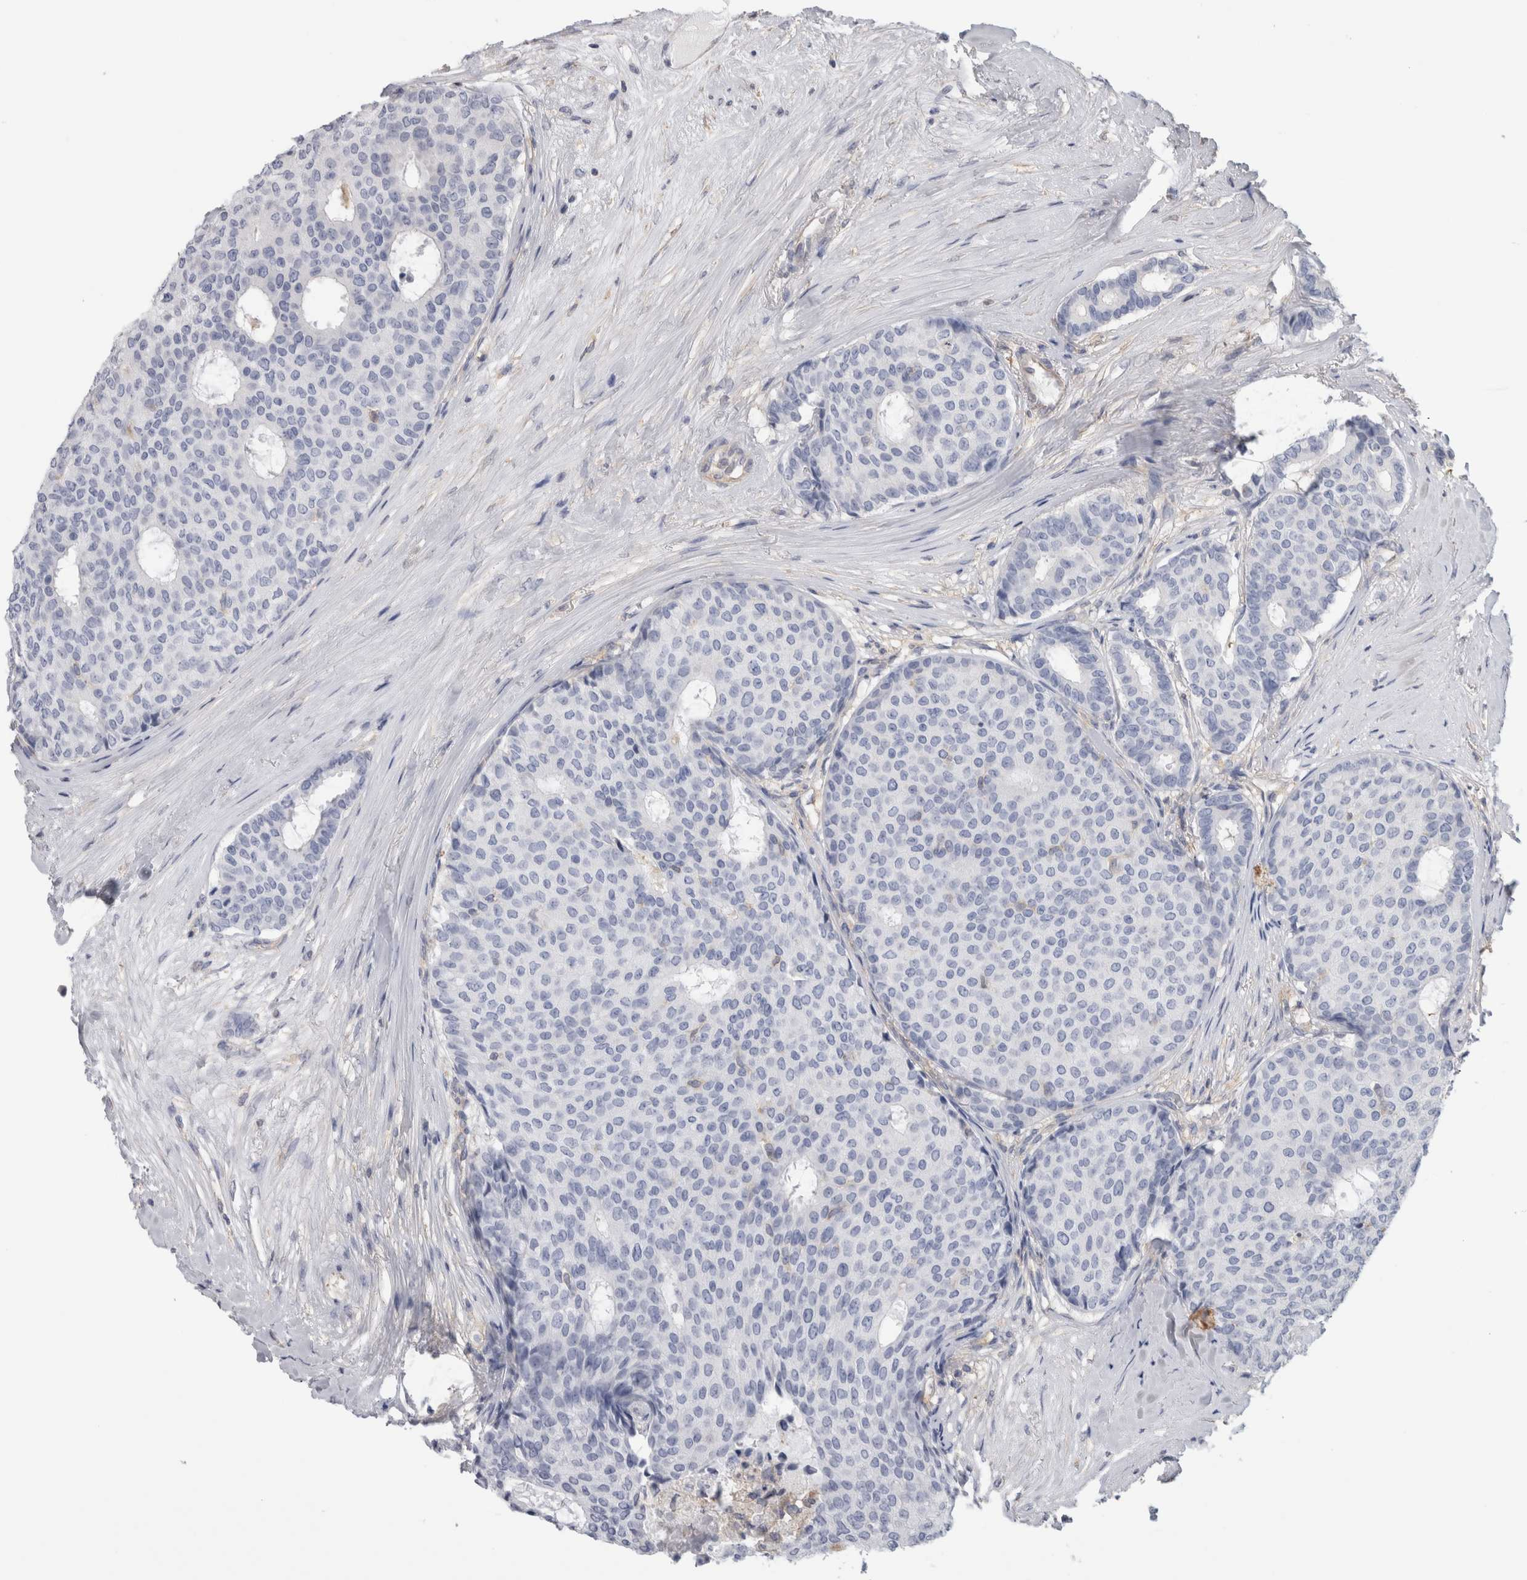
{"staining": {"intensity": "negative", "quantity": "none", "location": "none"}, "tissue": "breast cancer", "cell_type": "Tumor cells", "image_type": "cancer", "snomed": [{"axis": "morphology", "description": "Duct carcinoma"}, {"axis": "topography", "description": "Breast"}], "caption": "Breast cancer (intraductal carcinoma) was stained to show a protein in brown. There is no significant staining in tumor cells.", "gene": "SCRN1", "patient": {"sex": "female", "age": 75}}